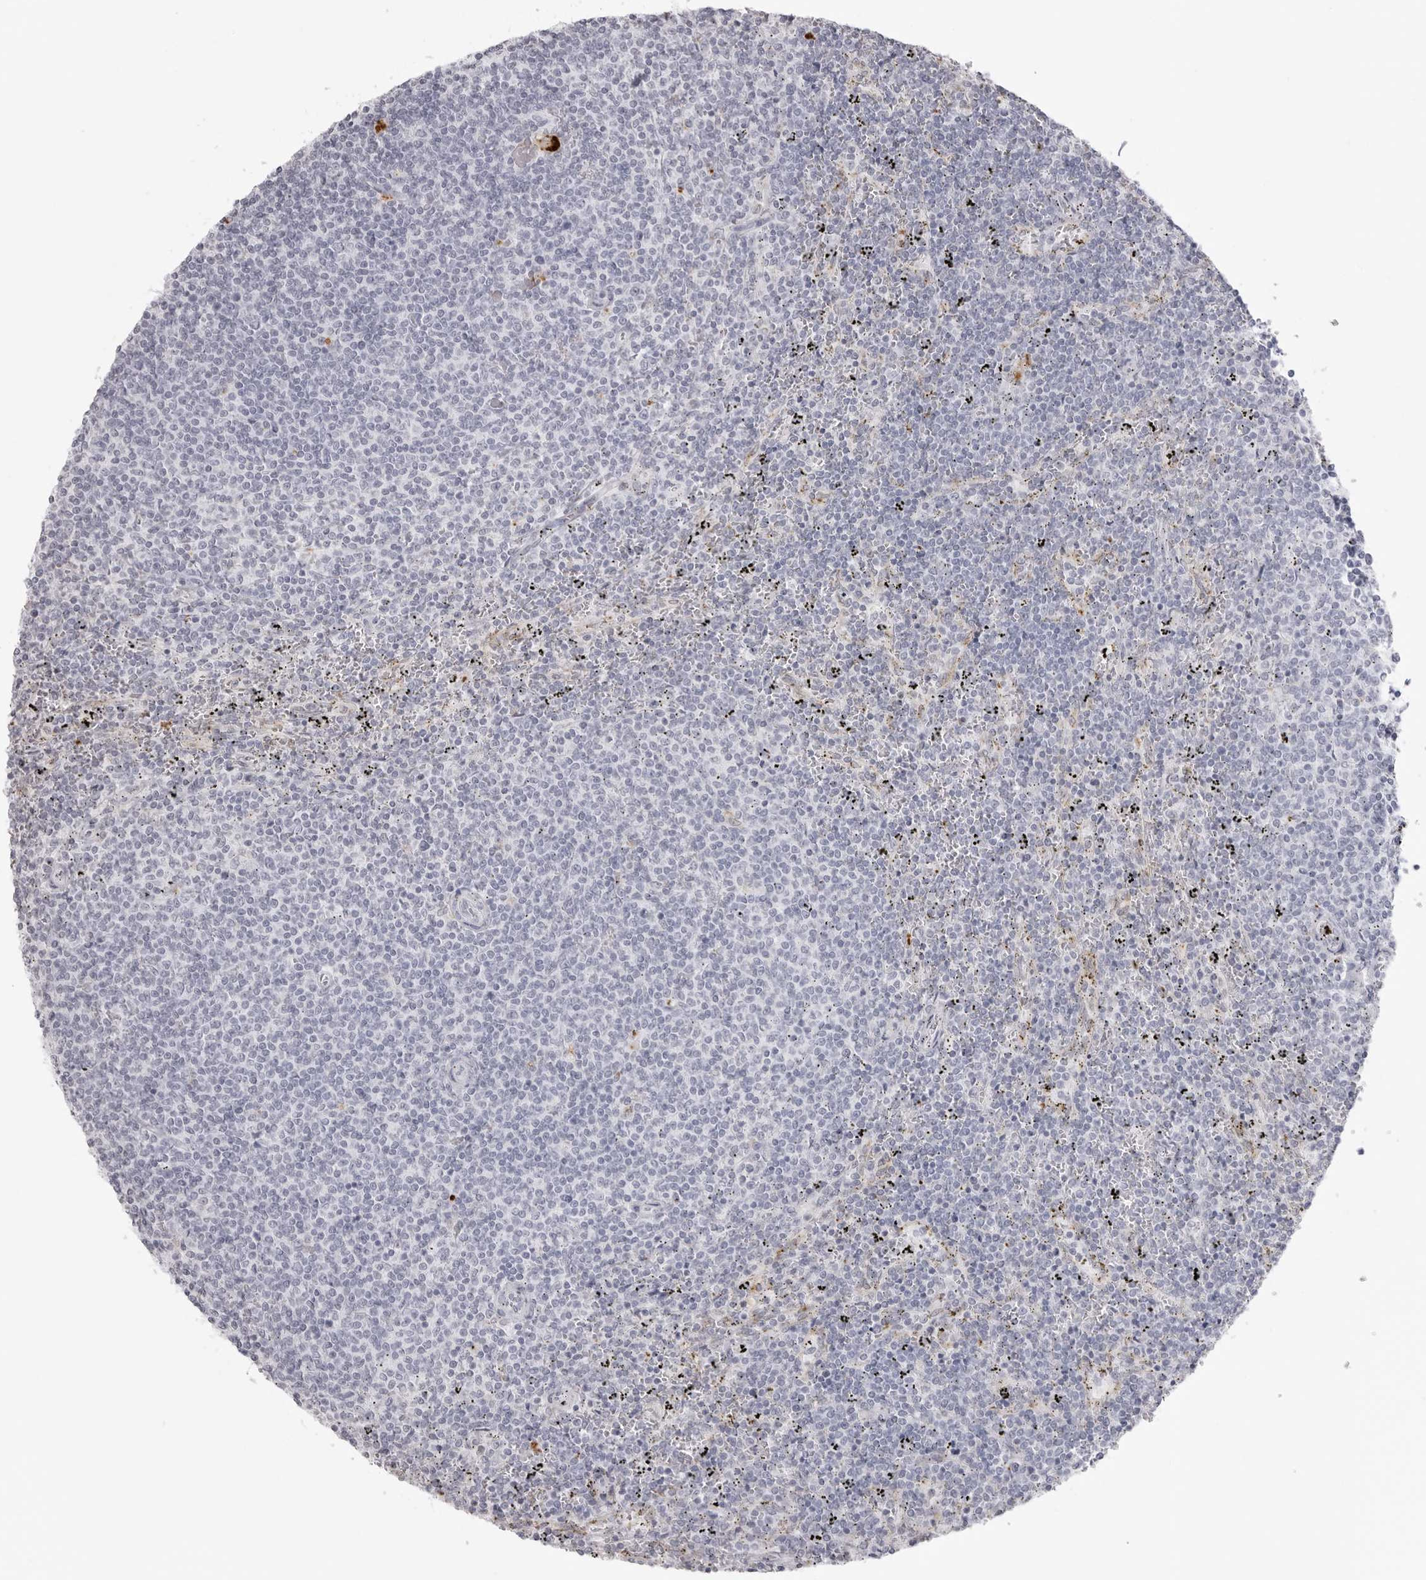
{"staining": {"intensity": "negative", "quantity": "none", "location": "none"}, "tissue": "lymphoma", "cell_type": "Tumor cells", "image_type": "cancer", "snomed": [{"axis": "morphology", "description": "Malignant lymphoma, non-Hodgkin's type, Low grade"}, {"axis": "topography", "description": "Spleen"}], "caption": "An image of human lymphoma is negative for staining in tumor cells.", "gene": "IL25", "patient": {"sex": "female", "age": 50}}